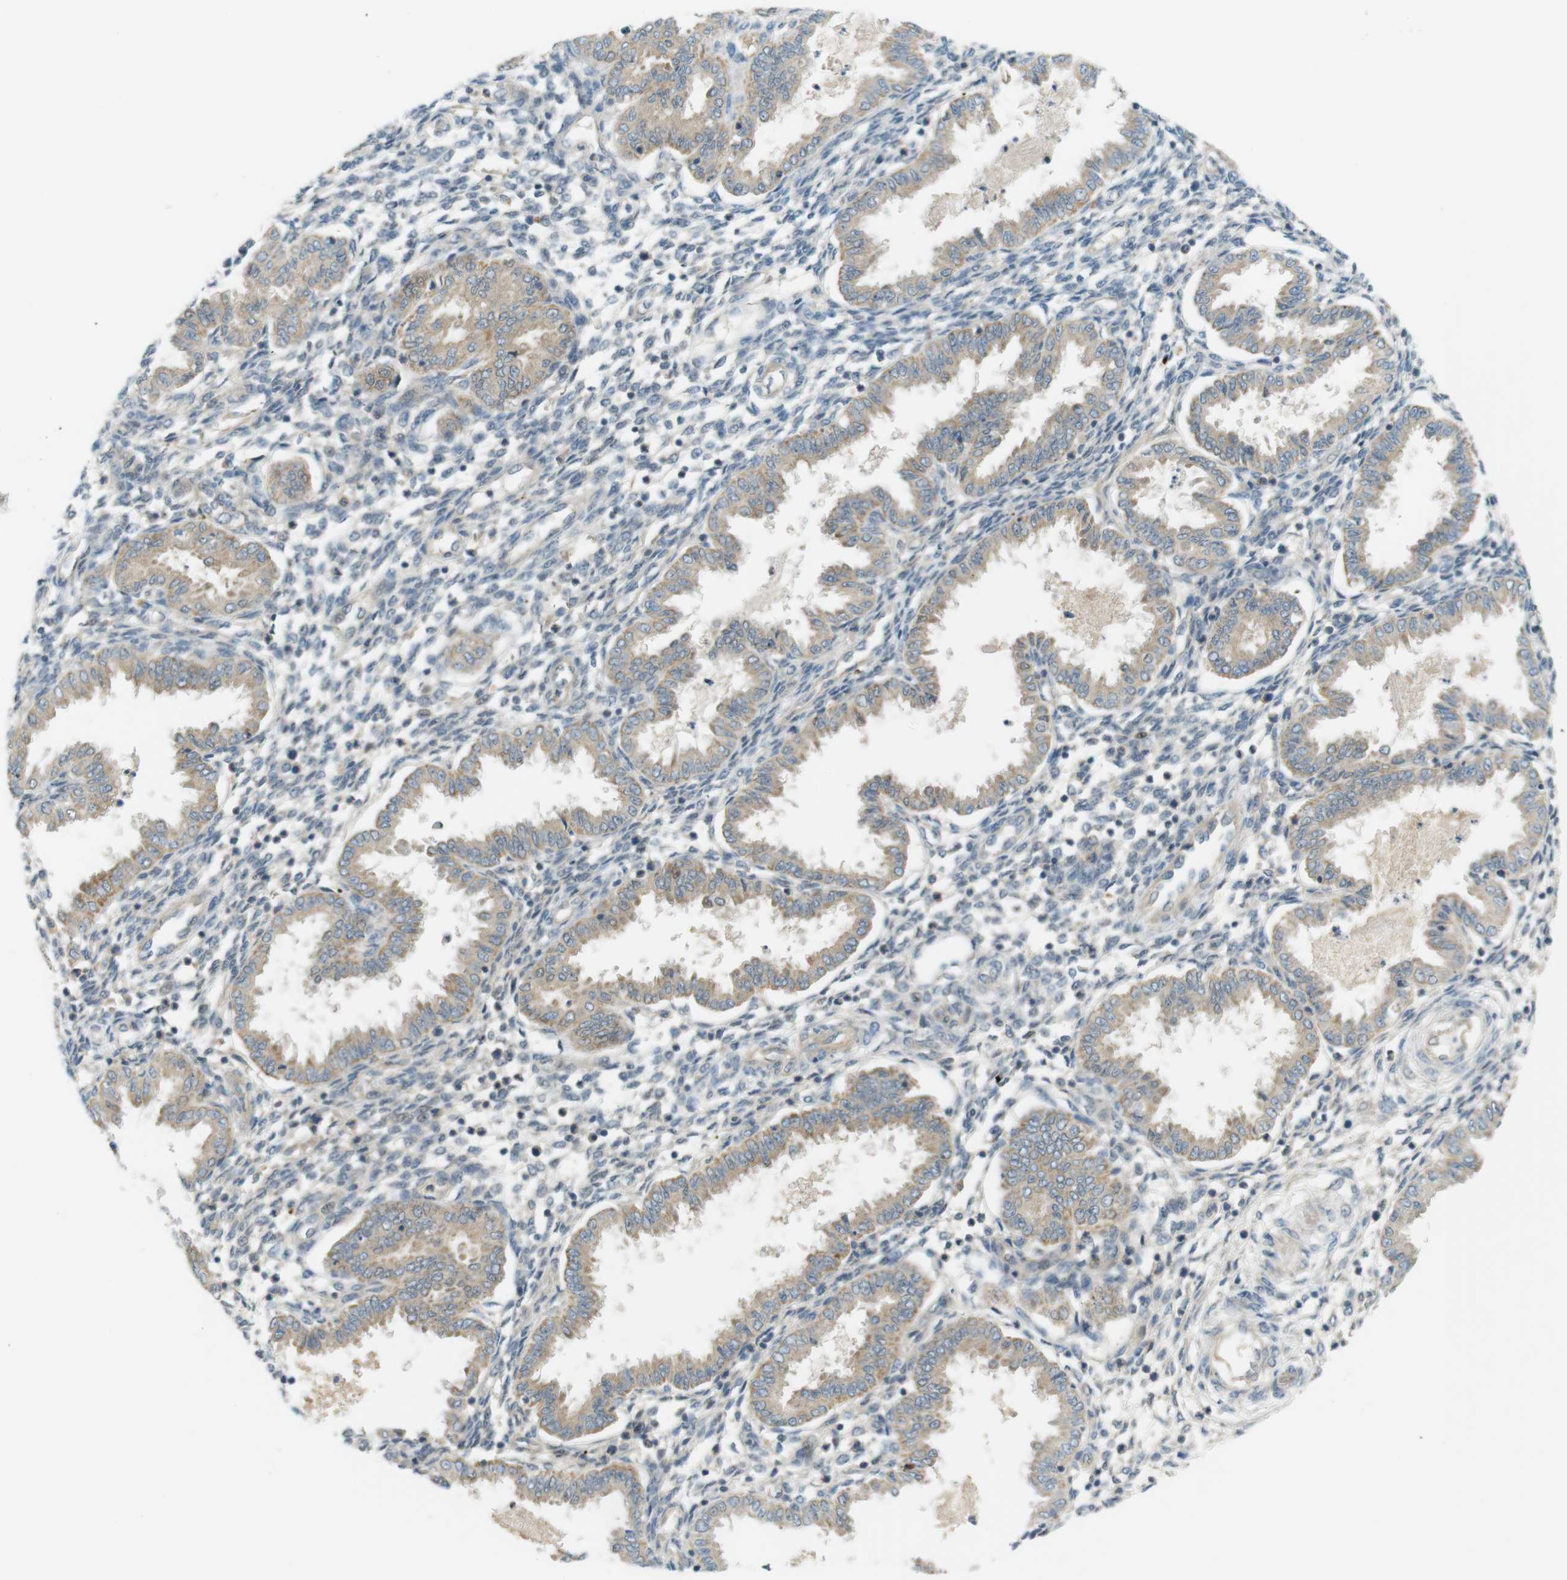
{"staining": {"intensity": "negative", "quantity": "none", "location": "none"}, "tissue": "endometrium", "cell_type": "Cells in endometrial stroma", "image_type": "normal", "snomed": [{"axis": "morphology", "description": "Normal tissue, NOS"}, {"axis": "topography", "description": "Endometrium"}], "caption": "This photomicrograph is of unremarkable endometrium stained with immunohistochemistry (IHC) to label a protein in brown with the nuclei are counter-stained blue. There is no positivity in cells in endometrial stroma. (IHC, brightfield microscopy, high magnification).", "gene": "ZDHHC20", "patient": {"sex": "female", "age": 33}}